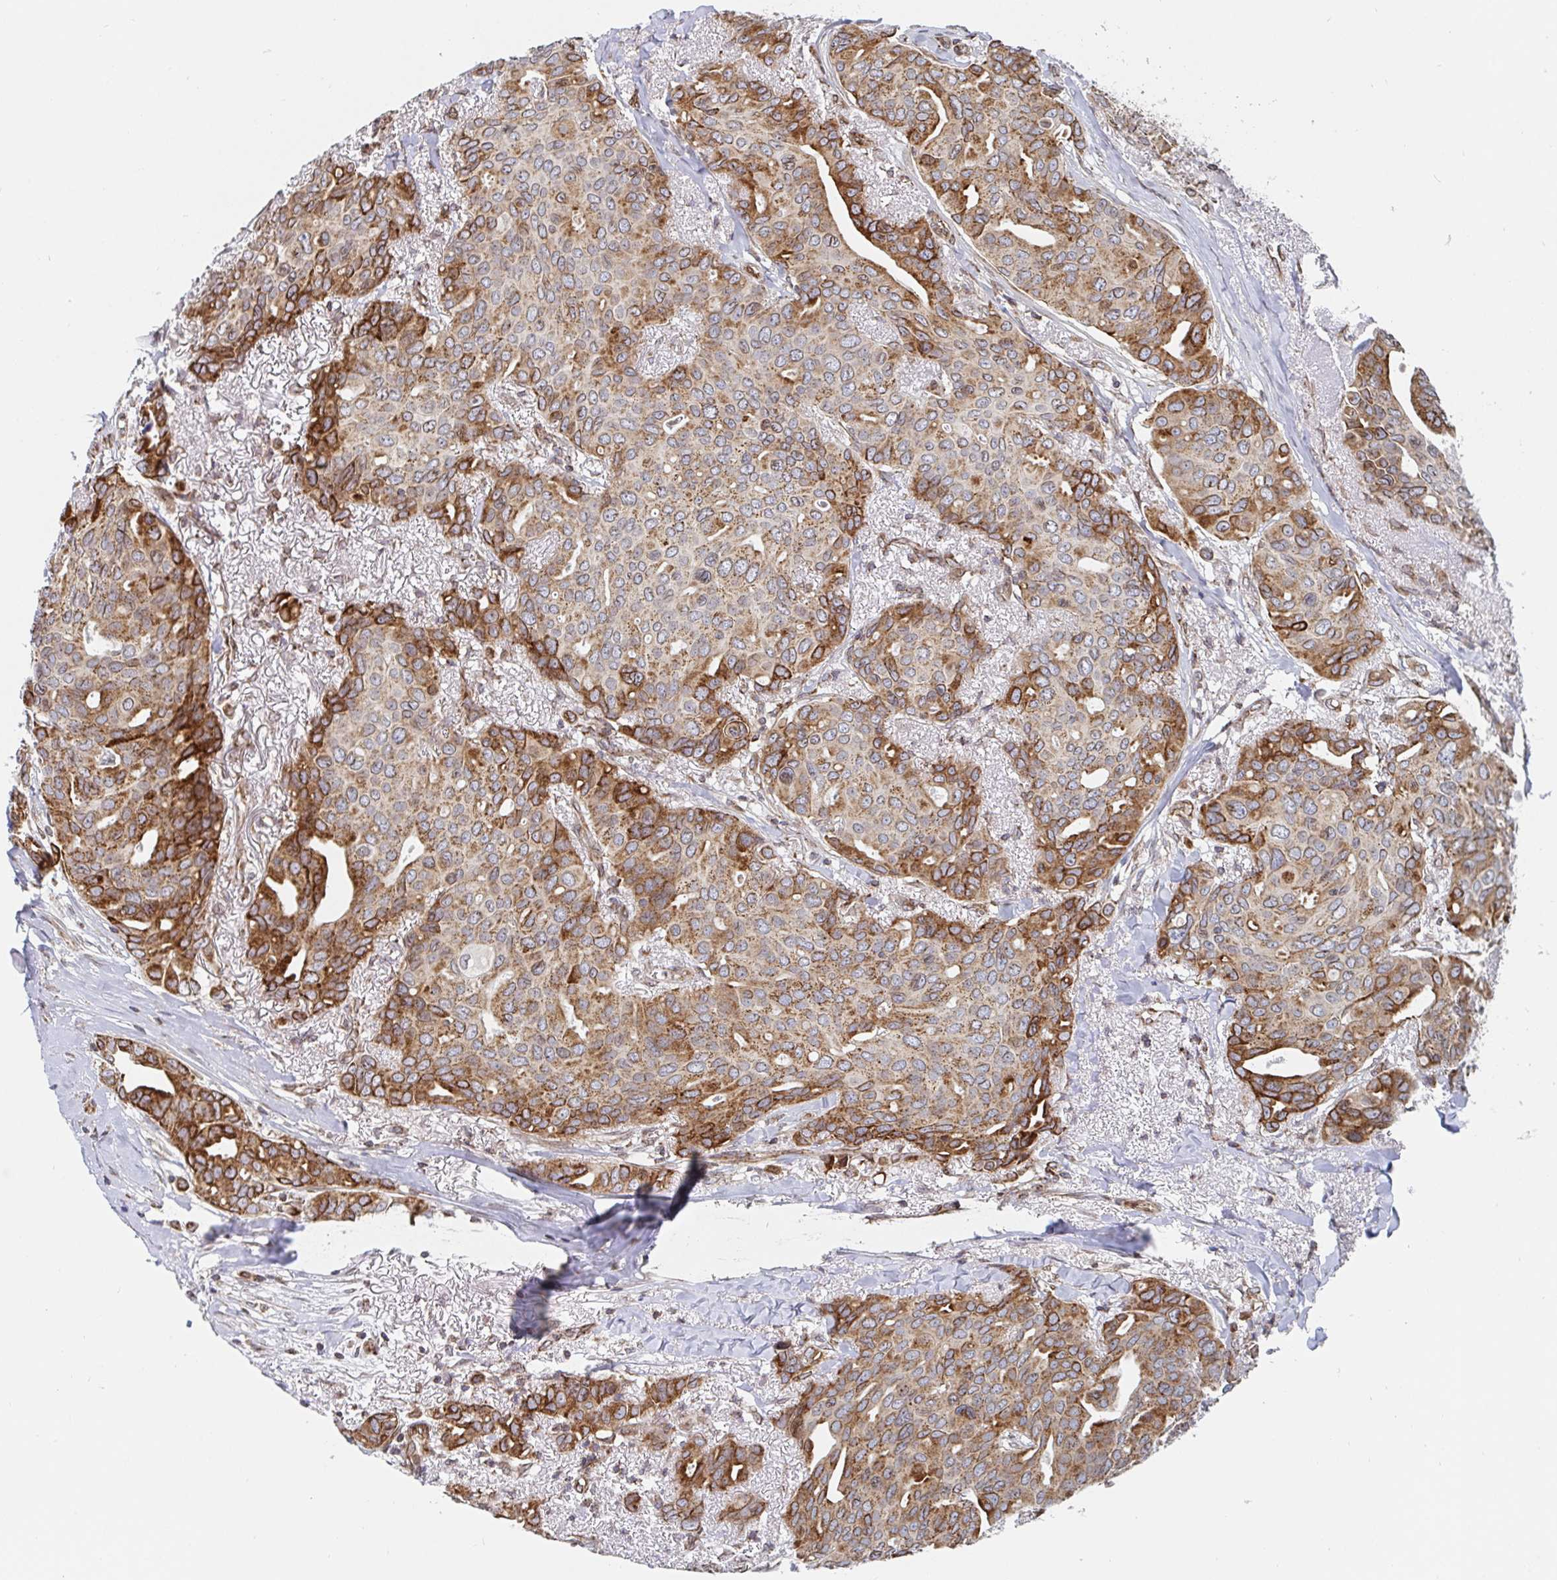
{"staining": {"intensity": "moderate", "quantity": ">75%", "location": "cytoplasmic/membranous"}, "tissue": "breast cancer", "cell_type": "Tumor cells", "image_type": "cancer", "snomed": [{"axis": "morphology", "description": "Duct carcinoma"}, {"axis": "topography", "description": "Breast"}], "caption": "A micrograph showing moderate cytoplasmic/membranous expression in approximately >75% of tumor cells in breast cancer, as visualized by brown immunohistochemical staining.", "gene": "STARD8", "patient": {"sex": "female", "age": 54}}